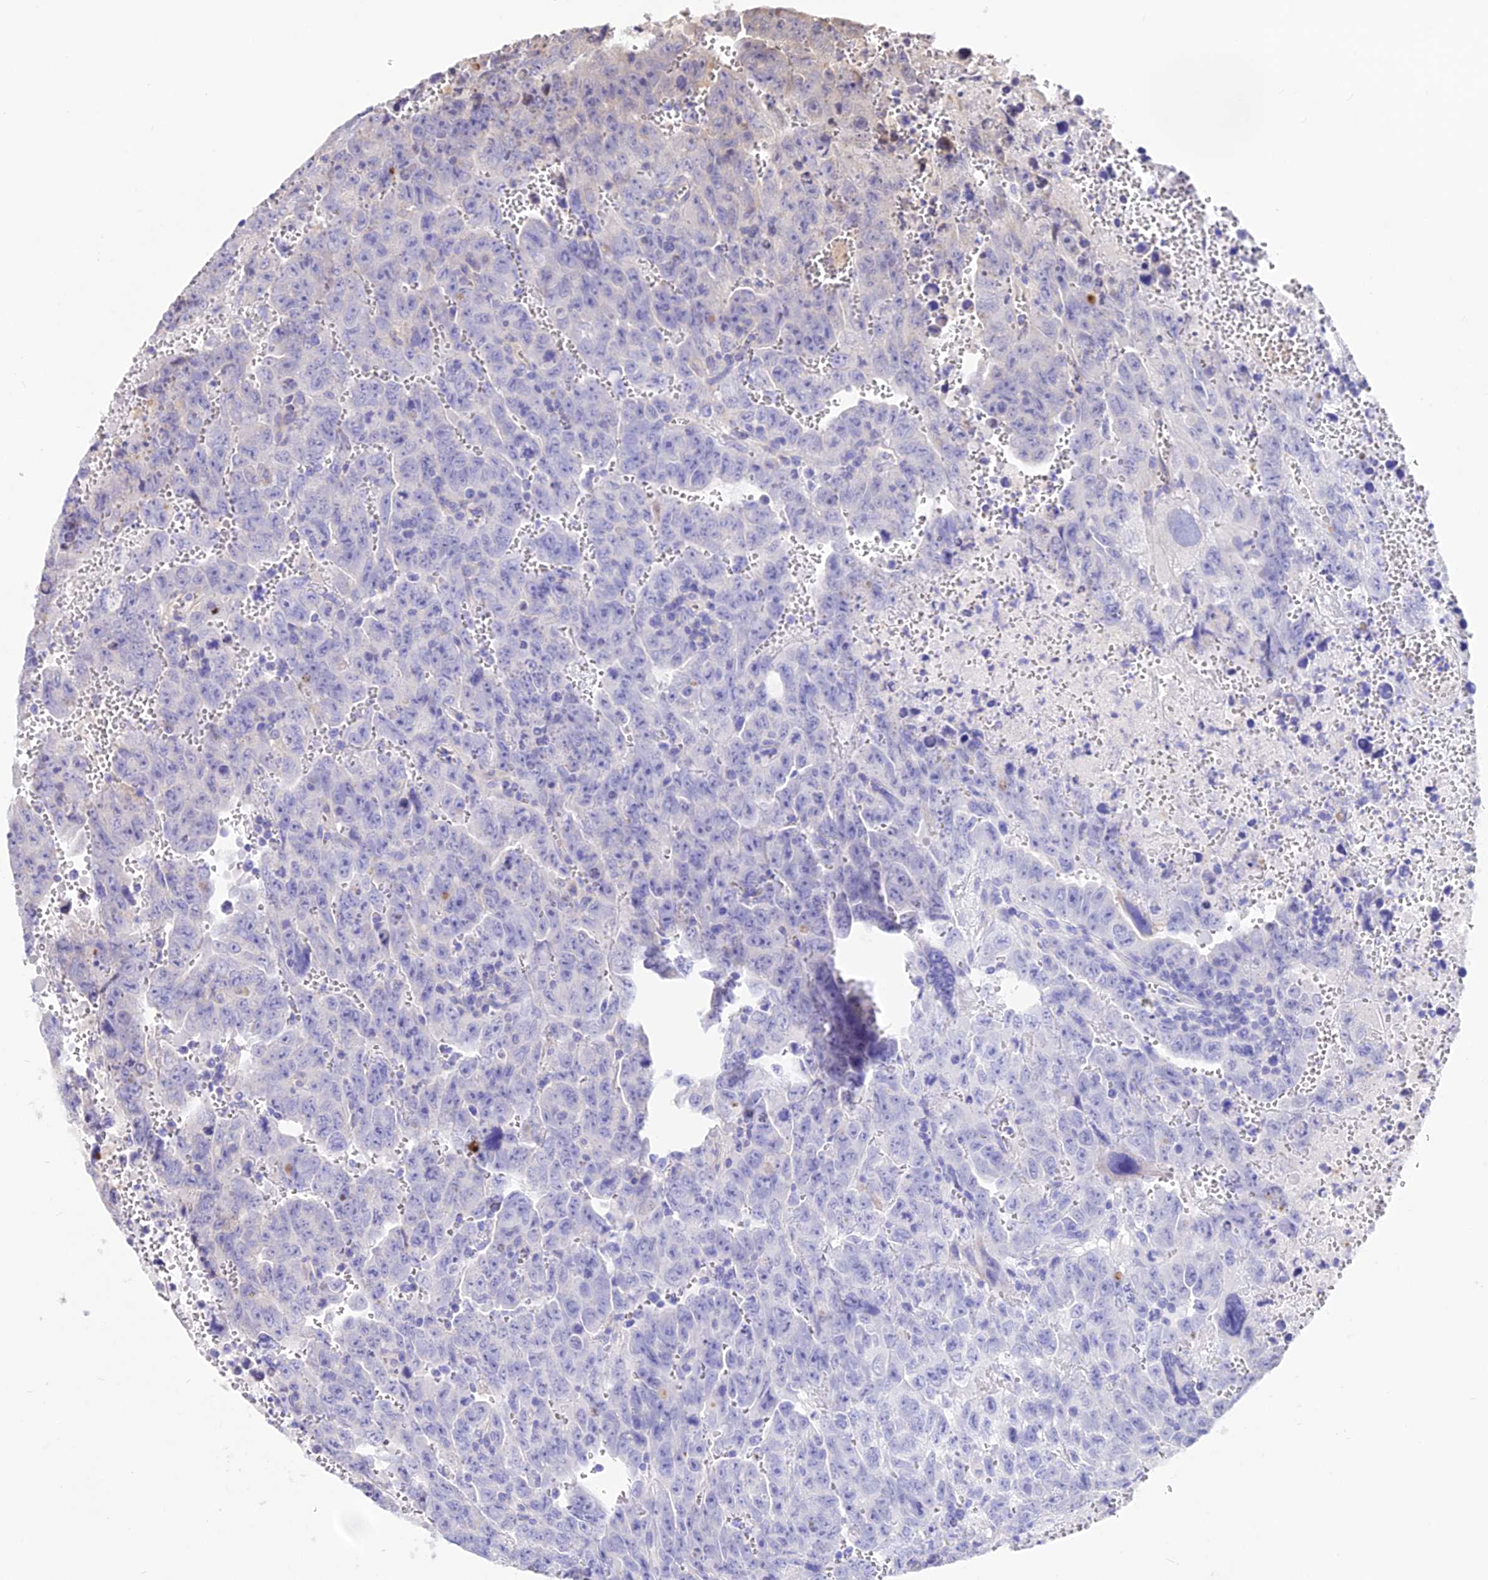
{"staining": {"intensity": "moderate", "quantity": "<25%", "location": "cytoplasmic/membranous"}, "tissue": "testis cancer", "cell_type": "Tumor cells", "image_type": "cancer", "snomed": [{"axis": "morphology", "description": "Carcinoma, Embryonal, NOS"}, {"axis": "topography", "description": "Testis"}], "caption": "Immunohistochemistry (IHC) of testis embryonal carcinoma demonstrates low levels of moderate cytoplasmic/membranous expression in approximately <25% of tumor cells. Immunohistochemistry stains the protein of interest in brown and the nuclei are stained blue.", "gene": "ROCK1", "patient": {"sex": "male", "age": 28}}